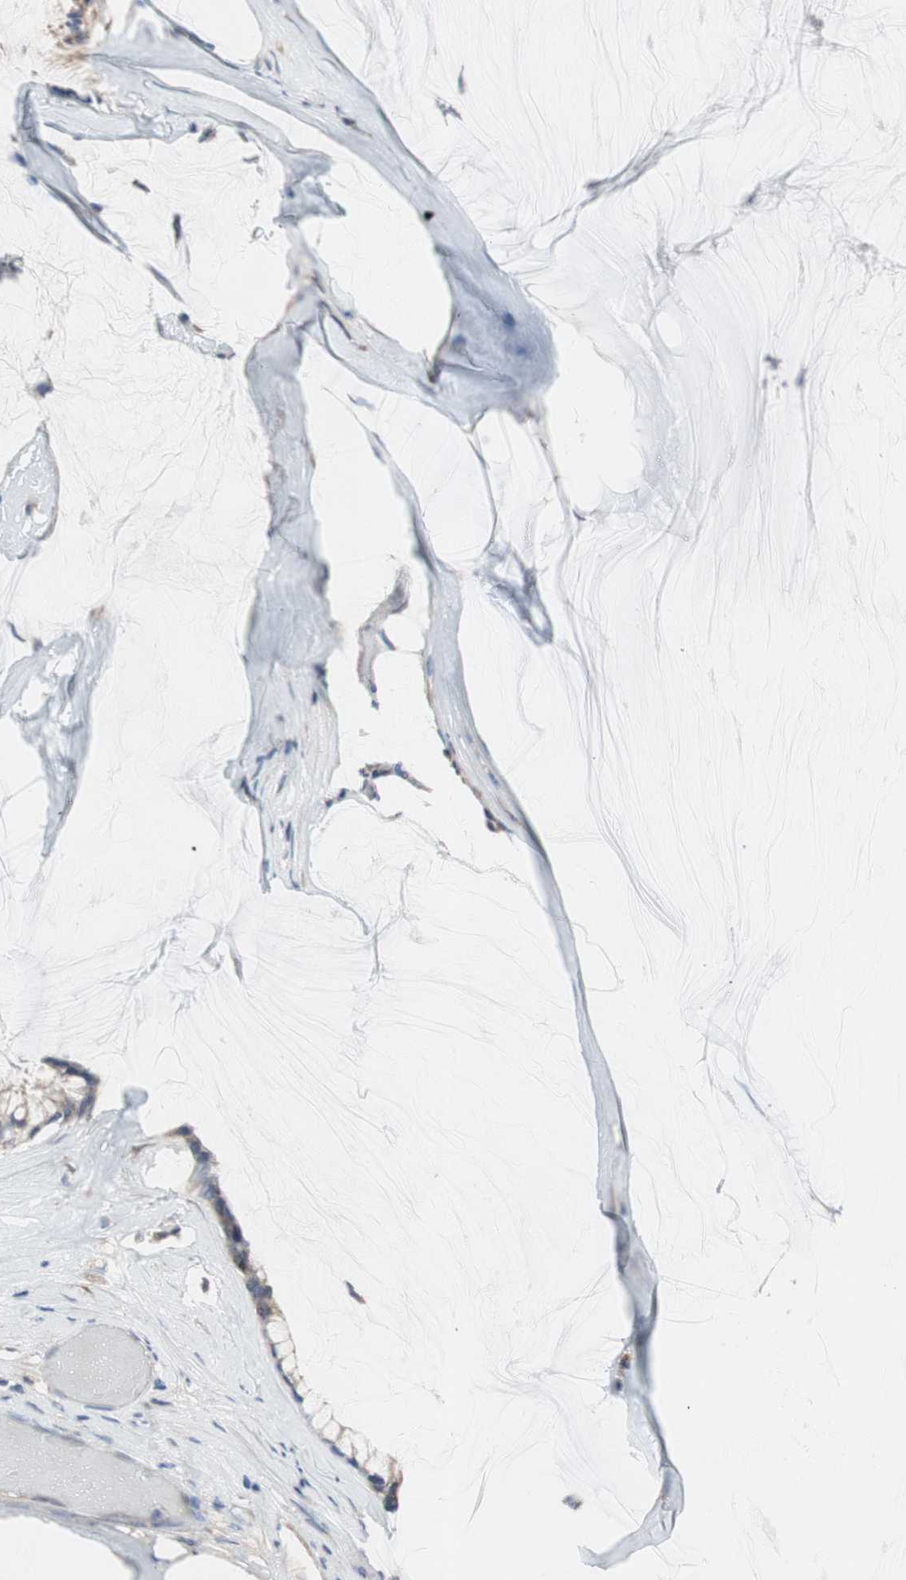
{"staining": {"intensity": "weak", "quantity": ">75%", "location": "cytoplasmic/membranous"}, "tissue": "ovarian cancer", "cell_type": "Tumor cells", "image_type": "cancer", "snomed": [{"axis": "morphology", "description": "Cystadenocarcinoma, mucinous, NOS"}, {"axis": "topography", "description": "Ovary"}], "caption": "Human ovarian cancer (mucinous cystadenocarcinoma) stained with a protein marker reveals weak staining in tumor cells.", "gene": "TTC14", "patient": {"sex": "female", "age": 39}}